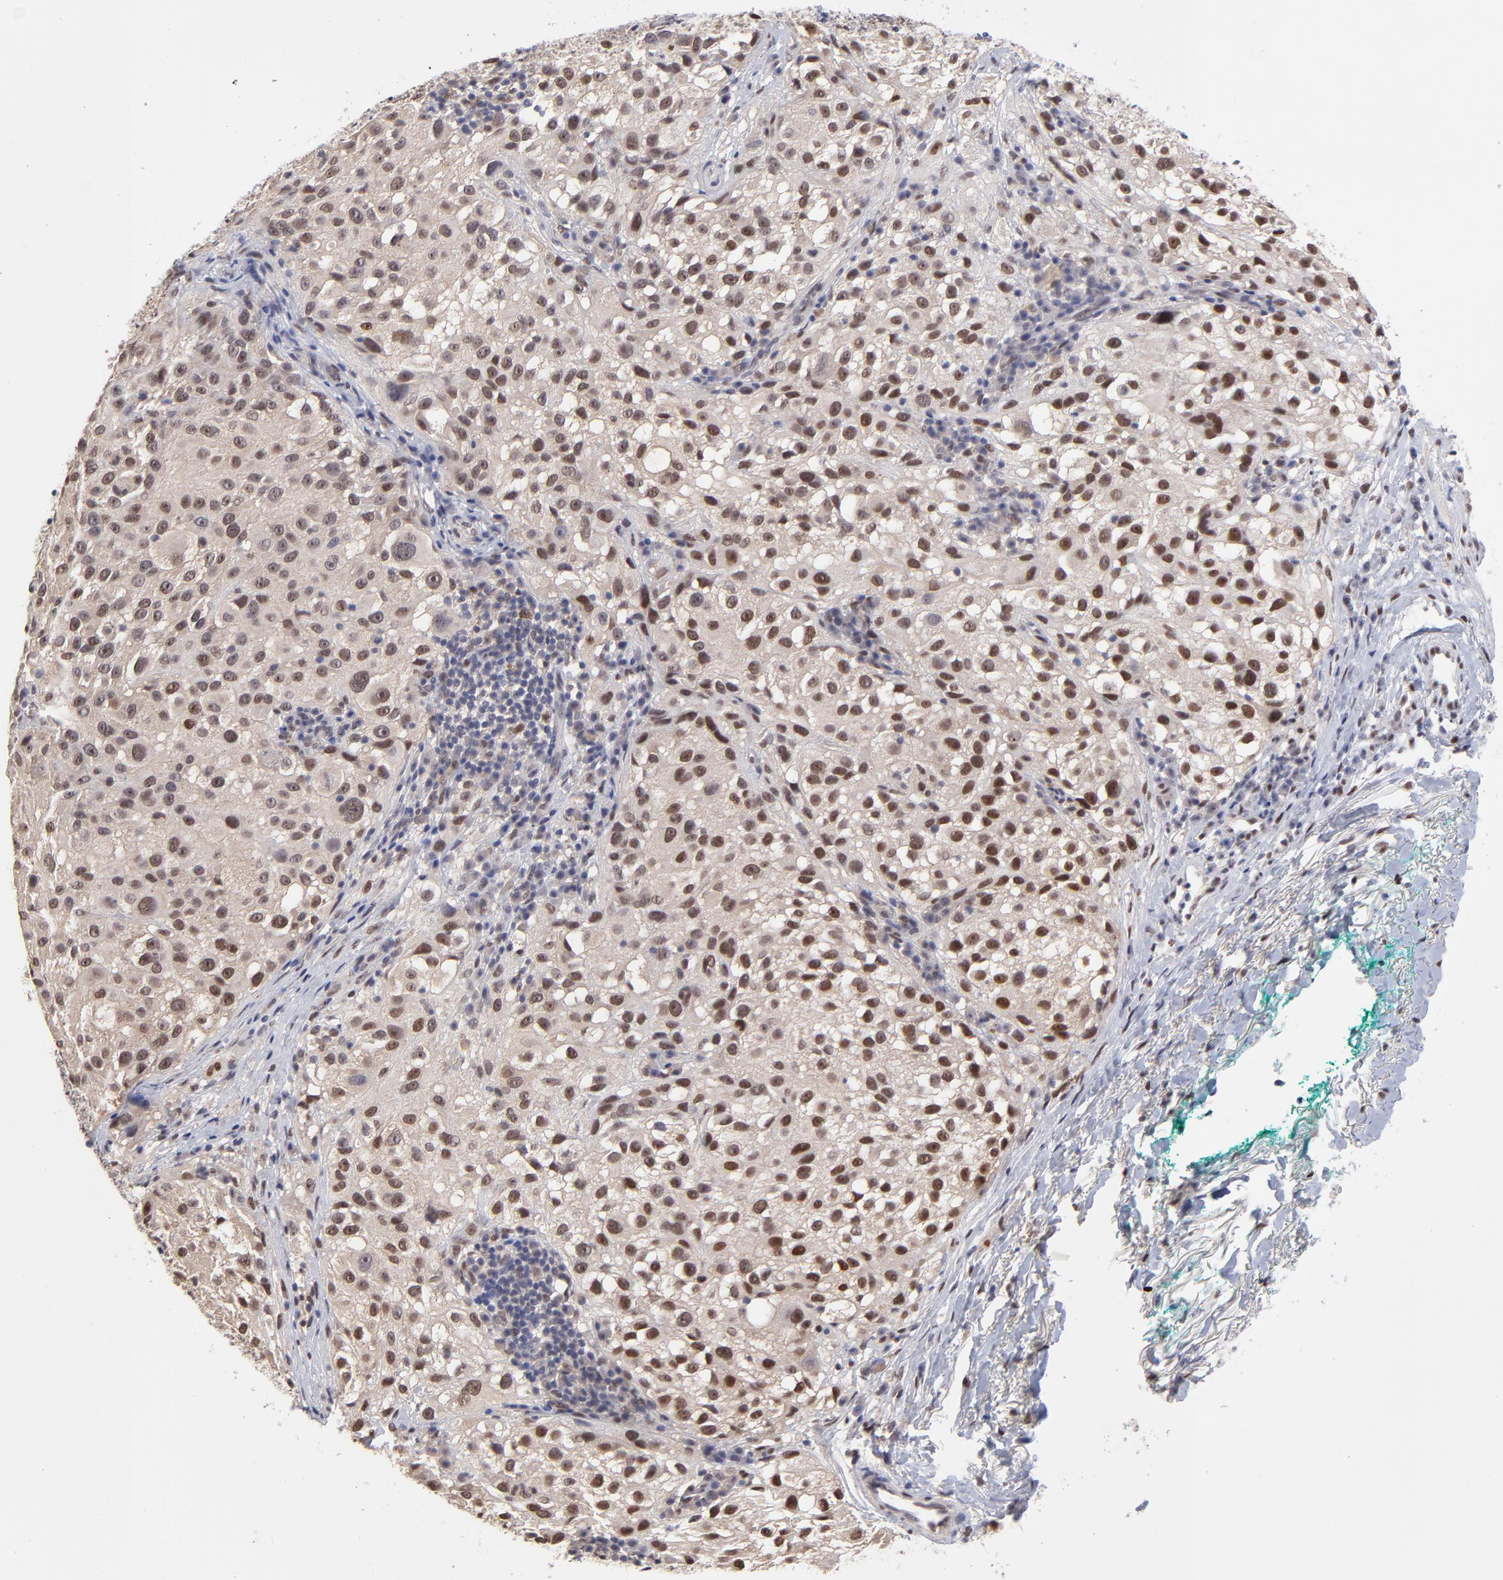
{"staining": {"intensity": "moderate", "quantity": ">75%", "location": "cytoplasmic/membranous,nuclear"}, "tissue": "melanoma", "cell_type": "Tumor cells", "image_type": "cancer", "snomed": [{"axis": "morphology", "description": "Necrosis, NOS"}, {"axis": "morphology", "description": "Malignant melanoma, NOS"}, {"axis": "topography", "description": "Skin"}], "caption": "An image showing moderate cytoplasmic/membranous and nuclear expression in about >75% of tumor cells in malignant melanoma, as visualized by brown immunohistochemical staining.", "gene": "UBE2E3", "patient": {"sex": "female", "age": 87}}